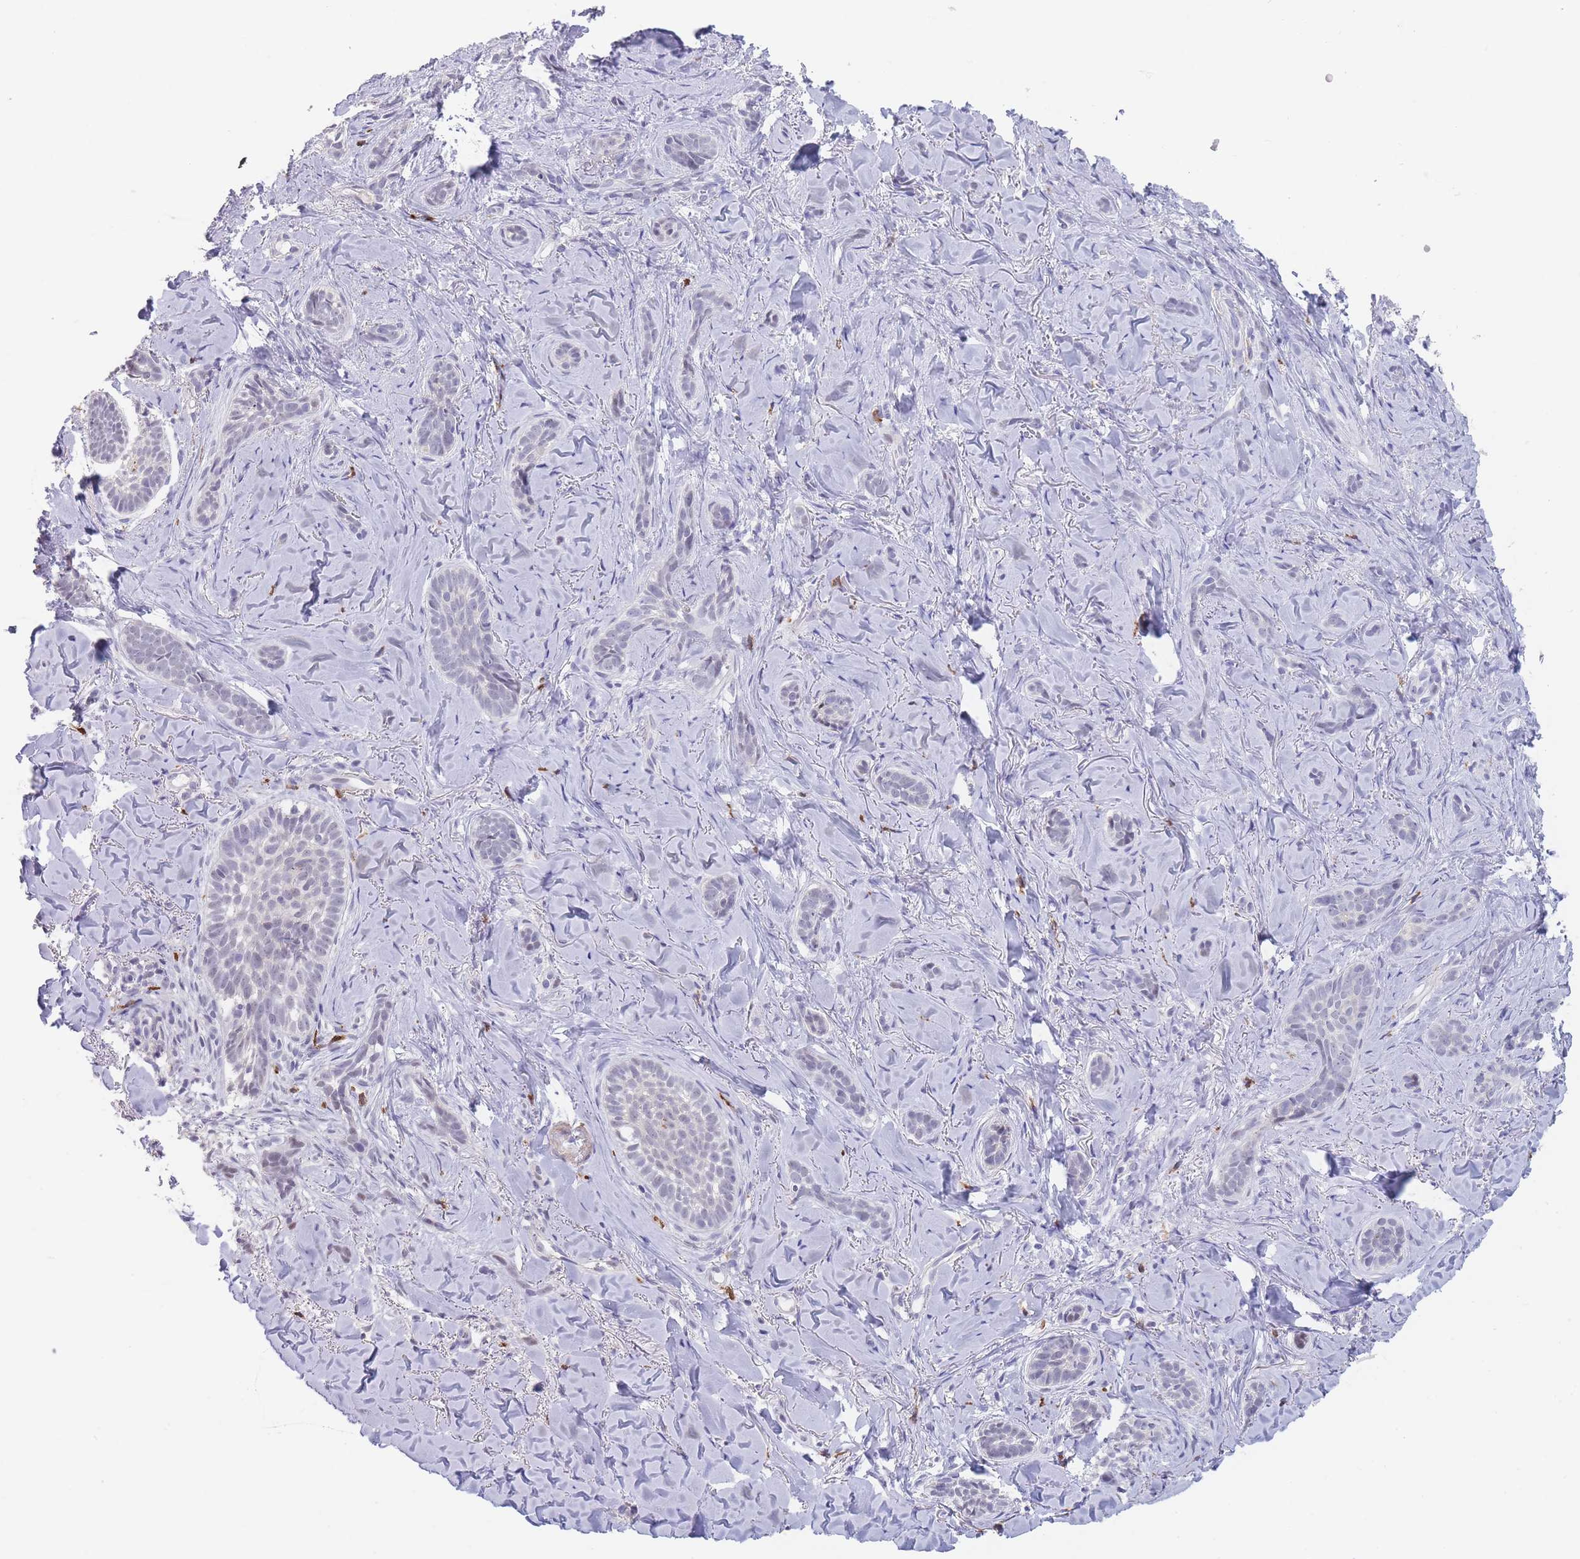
{"staining": {"intensity": "negative", "quantity": "none", "location": "none"}, "tissue": "skin cancer", "cell_type": "Tumor cells", "image_type": "cancer", "snomed": [{"axis": "morphology", "description": "Basal cell carcinoma"}, {"axis": "topography", "description": "Skin"}], "caption": "Skin cancer was stained to show a protein in brown. There is no significant expression in tumor cells.", "gene": "ASAP3", "patient": {"sex": "female", "age": 55}}